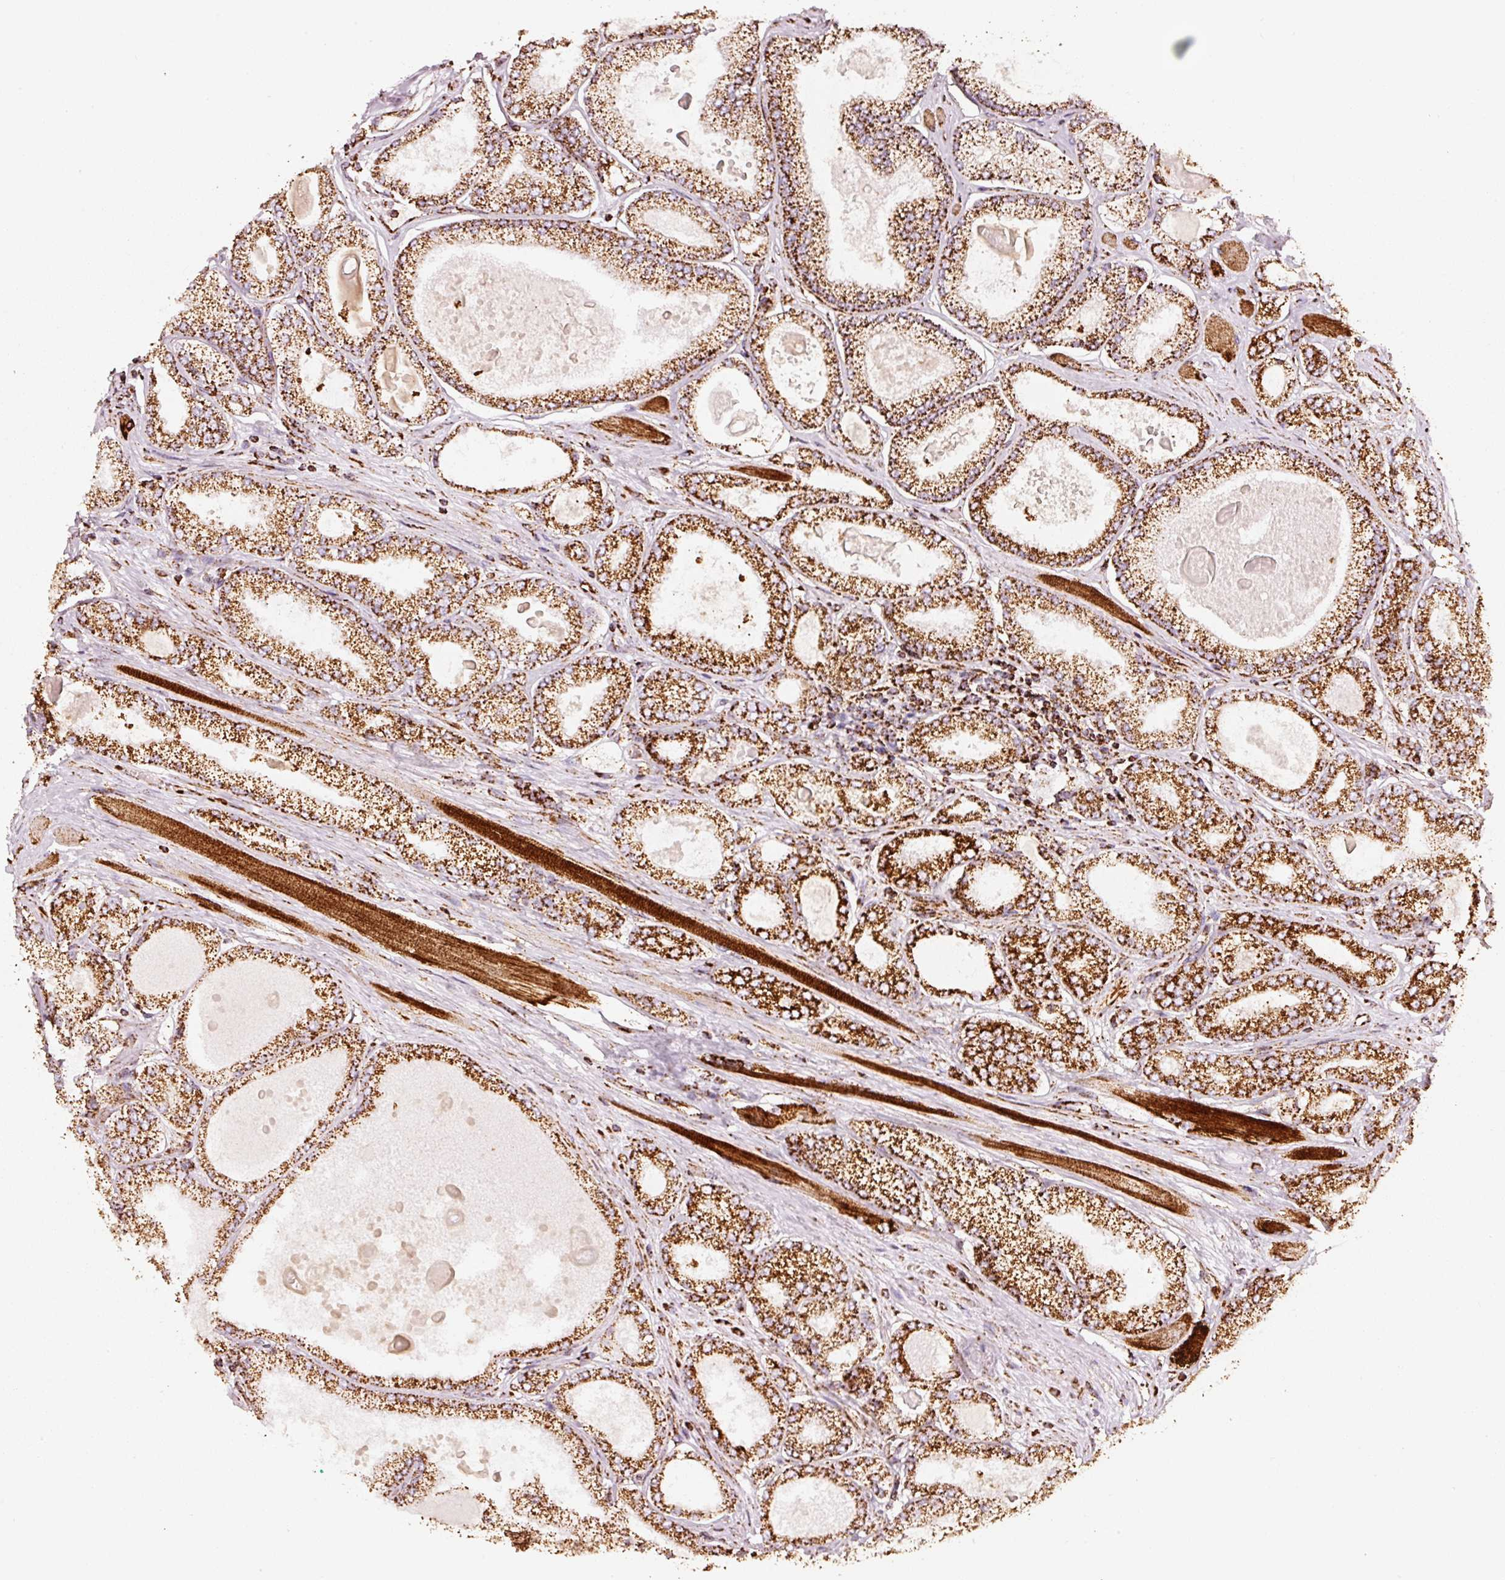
{"staining": {"intensity": "strong", "quantity": ">75%", "location": "cytoplasmic/membranous"}, "tissue": "prostate cancer", "cell_type": "Tumor cells", "image_type": "cancer", "snomed": [{"axis": "morphology", "description": "Adenocarcinoma, High grade"}, {"axis": "topography", "description": "Prostate"}], "caption": "Prostate high-grade adenocarcinoma stained with IHC exhibits strong cytoplasmic/membranous positivity in about >75% of tumor cells. The staining was performed using DAB (3,3'-diaminobenzidine) to visualize the protein expression in brown, while the nuclei were stained in blue with hematoxylin (Magnification: 20x).", "gene": "UQCRC1", "patient": {"sex": "male", "age": 68}}